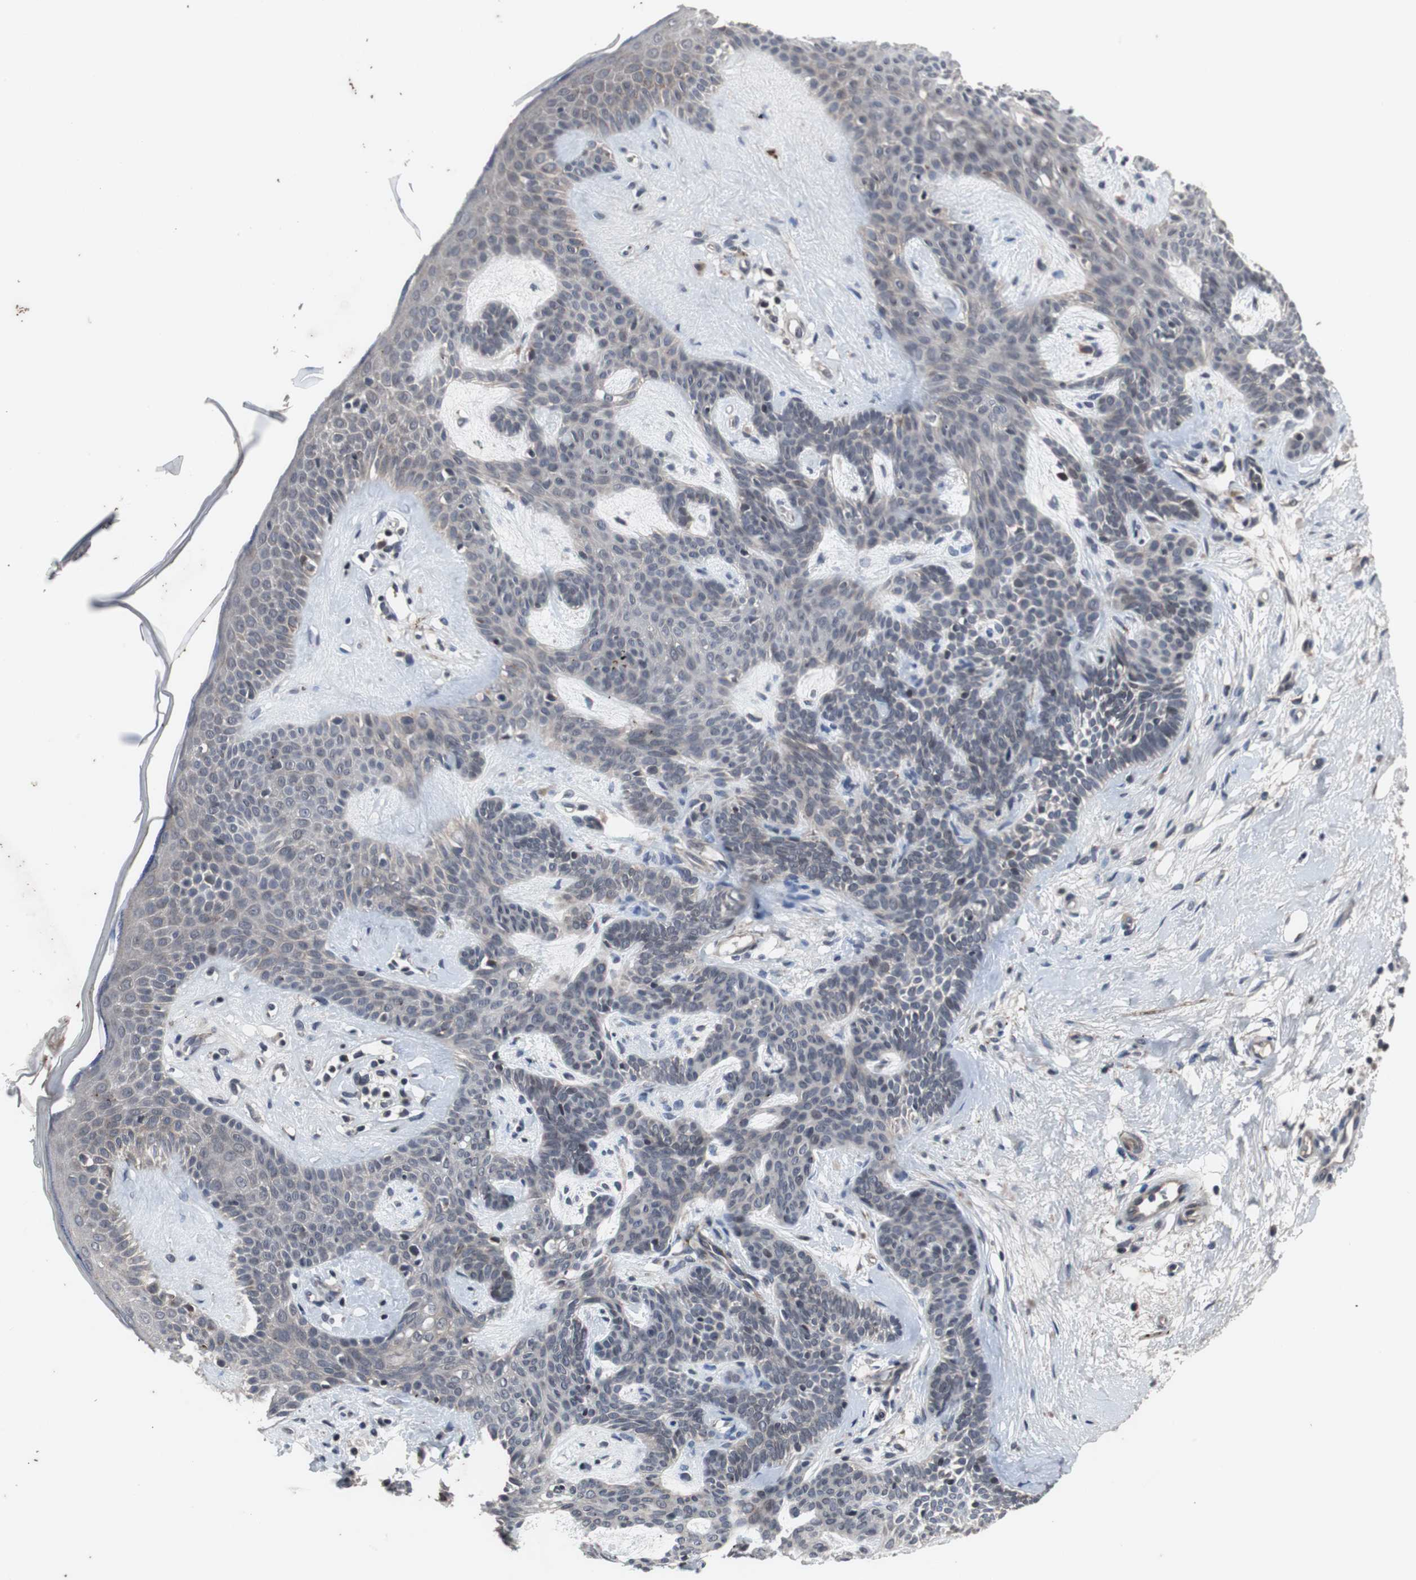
{"staining": {"intensity": "negative", "quantity": "none", "location": "none"}, "tissue": "skin cancer", "cell_type": "Tumor cells", "image_type": "cancer", "snomed": [{"axis": "morphology", "description": "Developmental malformation"}, {"axis": "morphology", "description": "Basal cell carcinoma"}, {"axis": "topography", "description": "Skin"}], "caption": "Tumor cells show no significant protein staining in skin cancer.", "gene": "CRADD", "patient": {"sex": "female", "age": 62}}